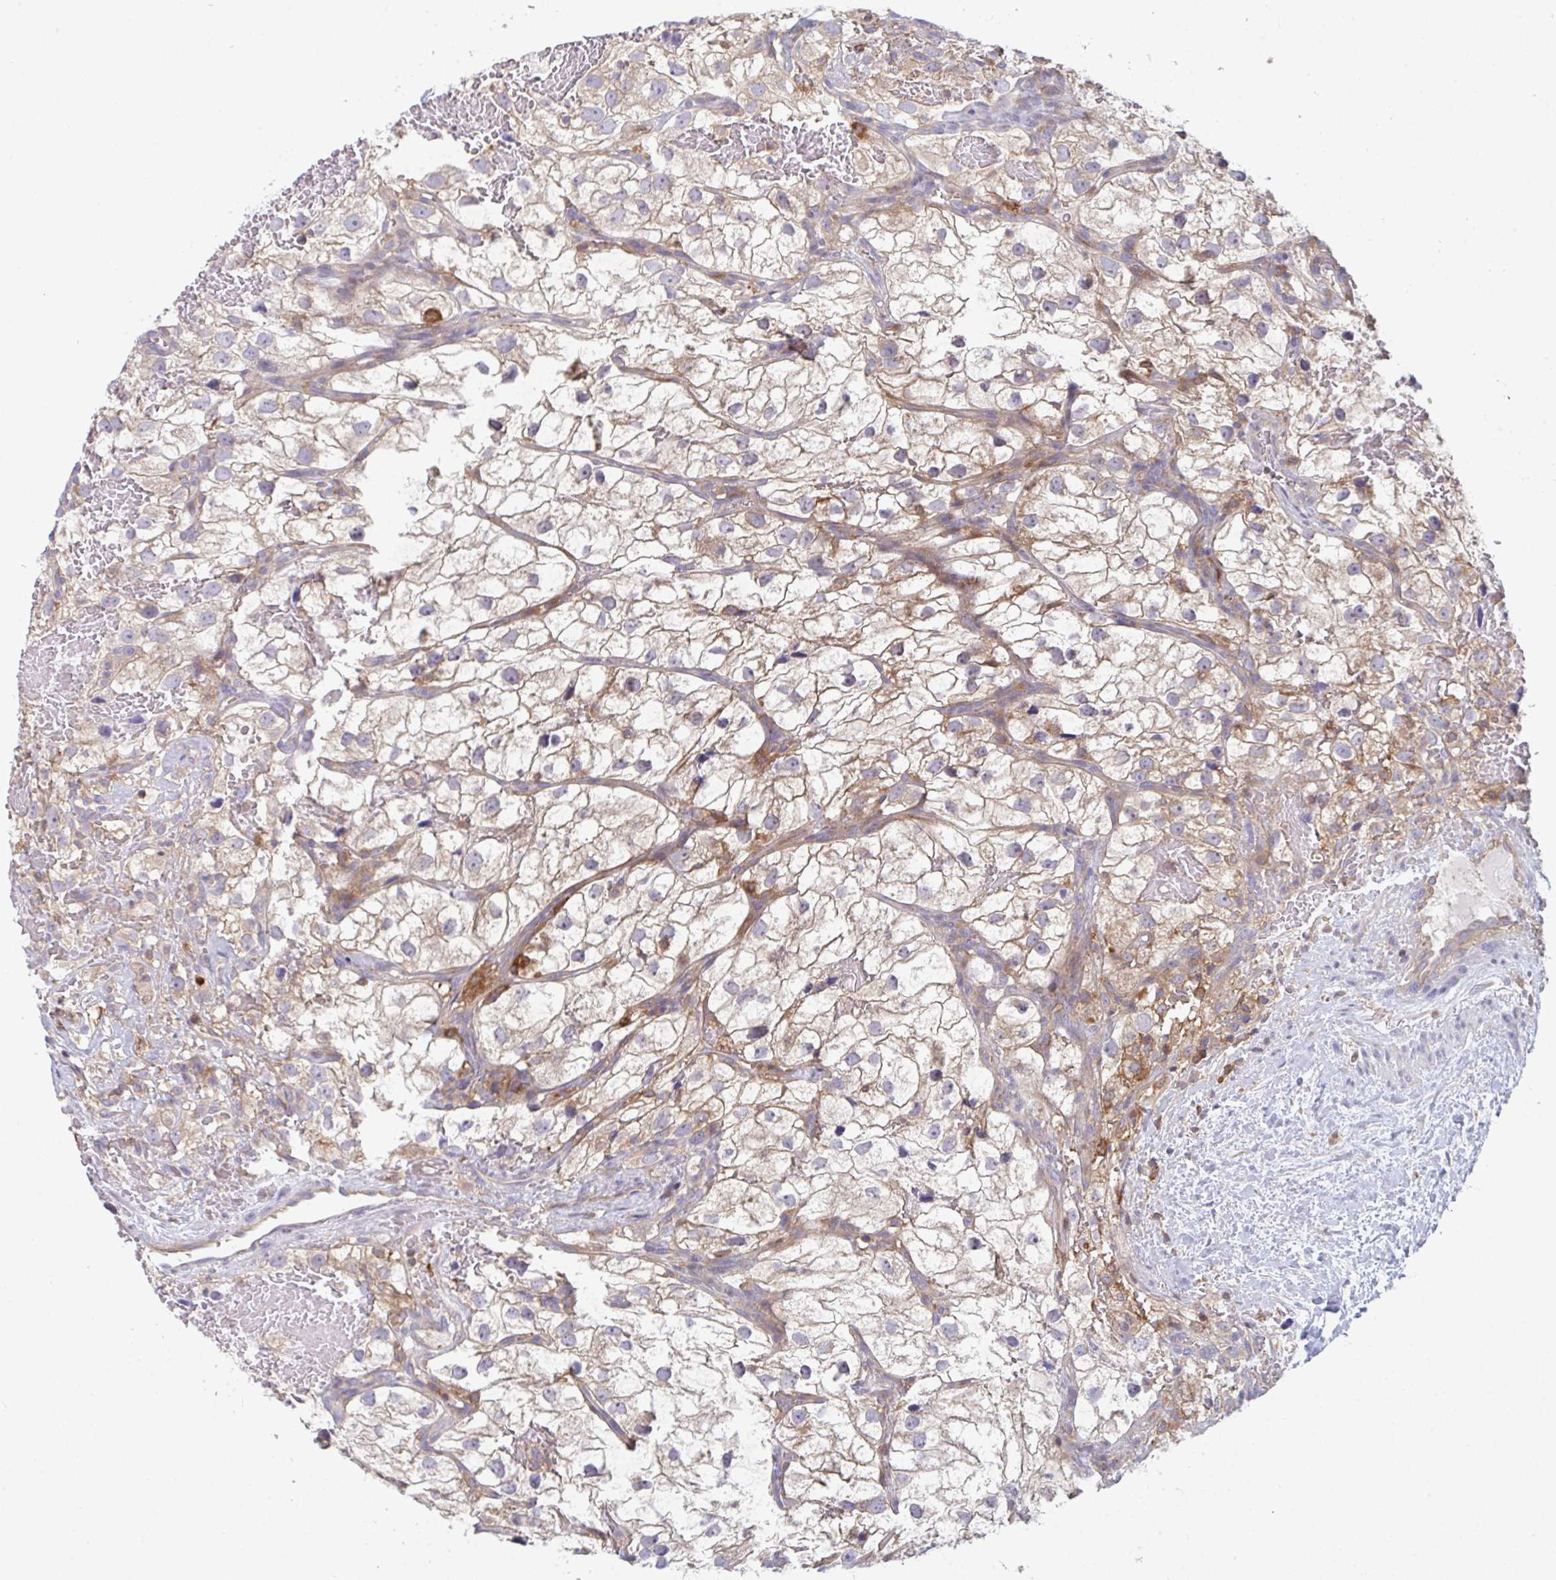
{"staining": {"intensity": "weak", "quantity": ">75%", "location": "cytoplasmic/membranous"}, "tissue": "renal cancer", "cell_type": "Tumor cells", "image_type": "cancer", "snomed": [{"axis": "morphology", "description": "Adenocarcinoma, NOS"}, {"axis": "topography", "description": "Kidney"}], "caption": "Protein expression analysis of human renal adenocarcinoma reveals weak cytoplasmic/membranous expression in approximately >75% of tumor cells. (Brightfield microscopy of DAB IHC at high magnification).", "gene": "DISP2", "patient": {"sex": "male", "age": 59}}